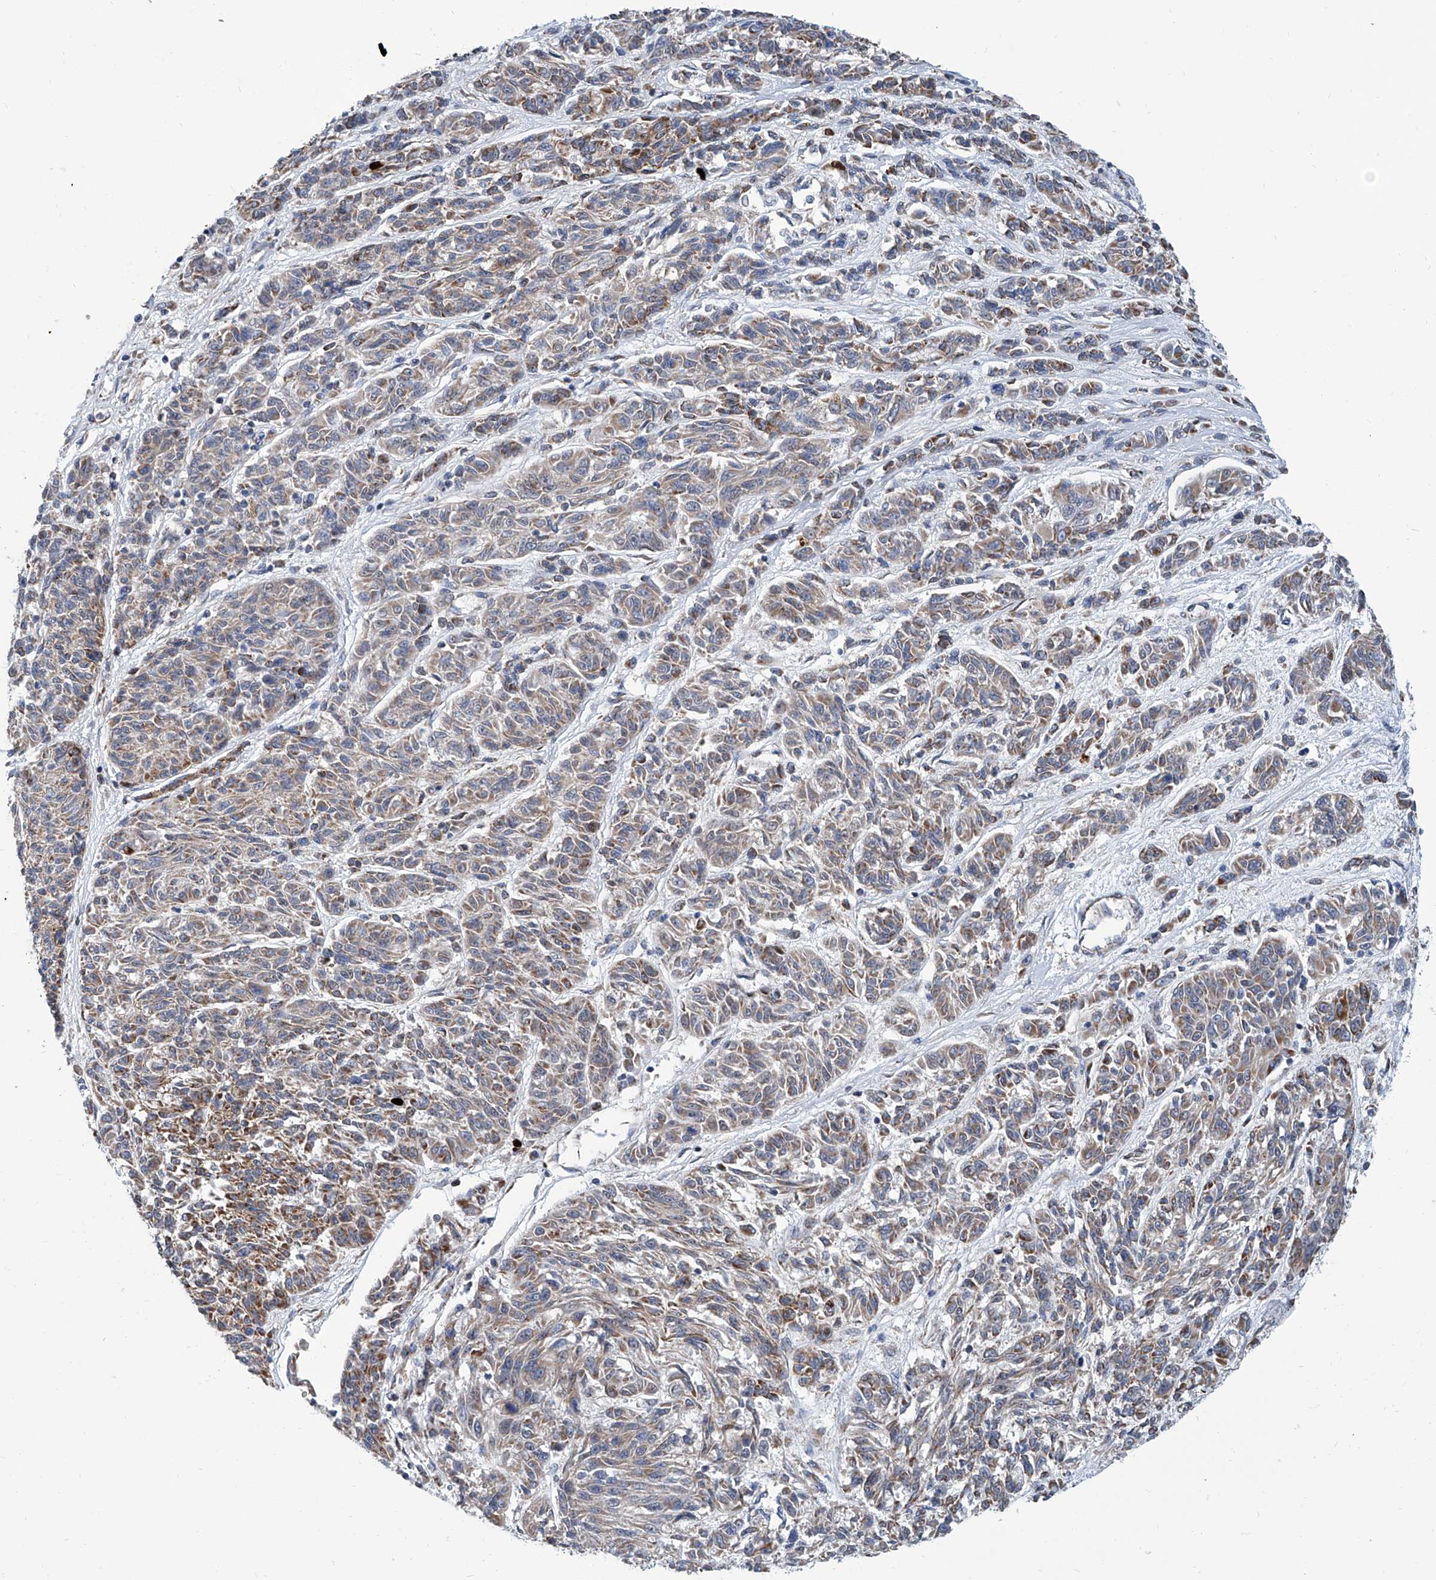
{"staining": {"intensity": "moderate", "quantity": ">75%", "location": "cytoplasmic/membranous"}, "tissue": "melanoma", "cell_type": "Tumor cells", "image_type": "cancer", "snomed": [{"axis": "morphology", "description": "Malignant melanoma, NOS"}, {"axis": "topography", "description": "Skin"}], "caption": "An image showing moderate cytoplasmic/membranous expression in about >75% of tumor cells in malignant melanoma, as visualized by brown immunohistochemical staining.", "gene": "USP48", "patient": {"sex": "male", "age": 53}}